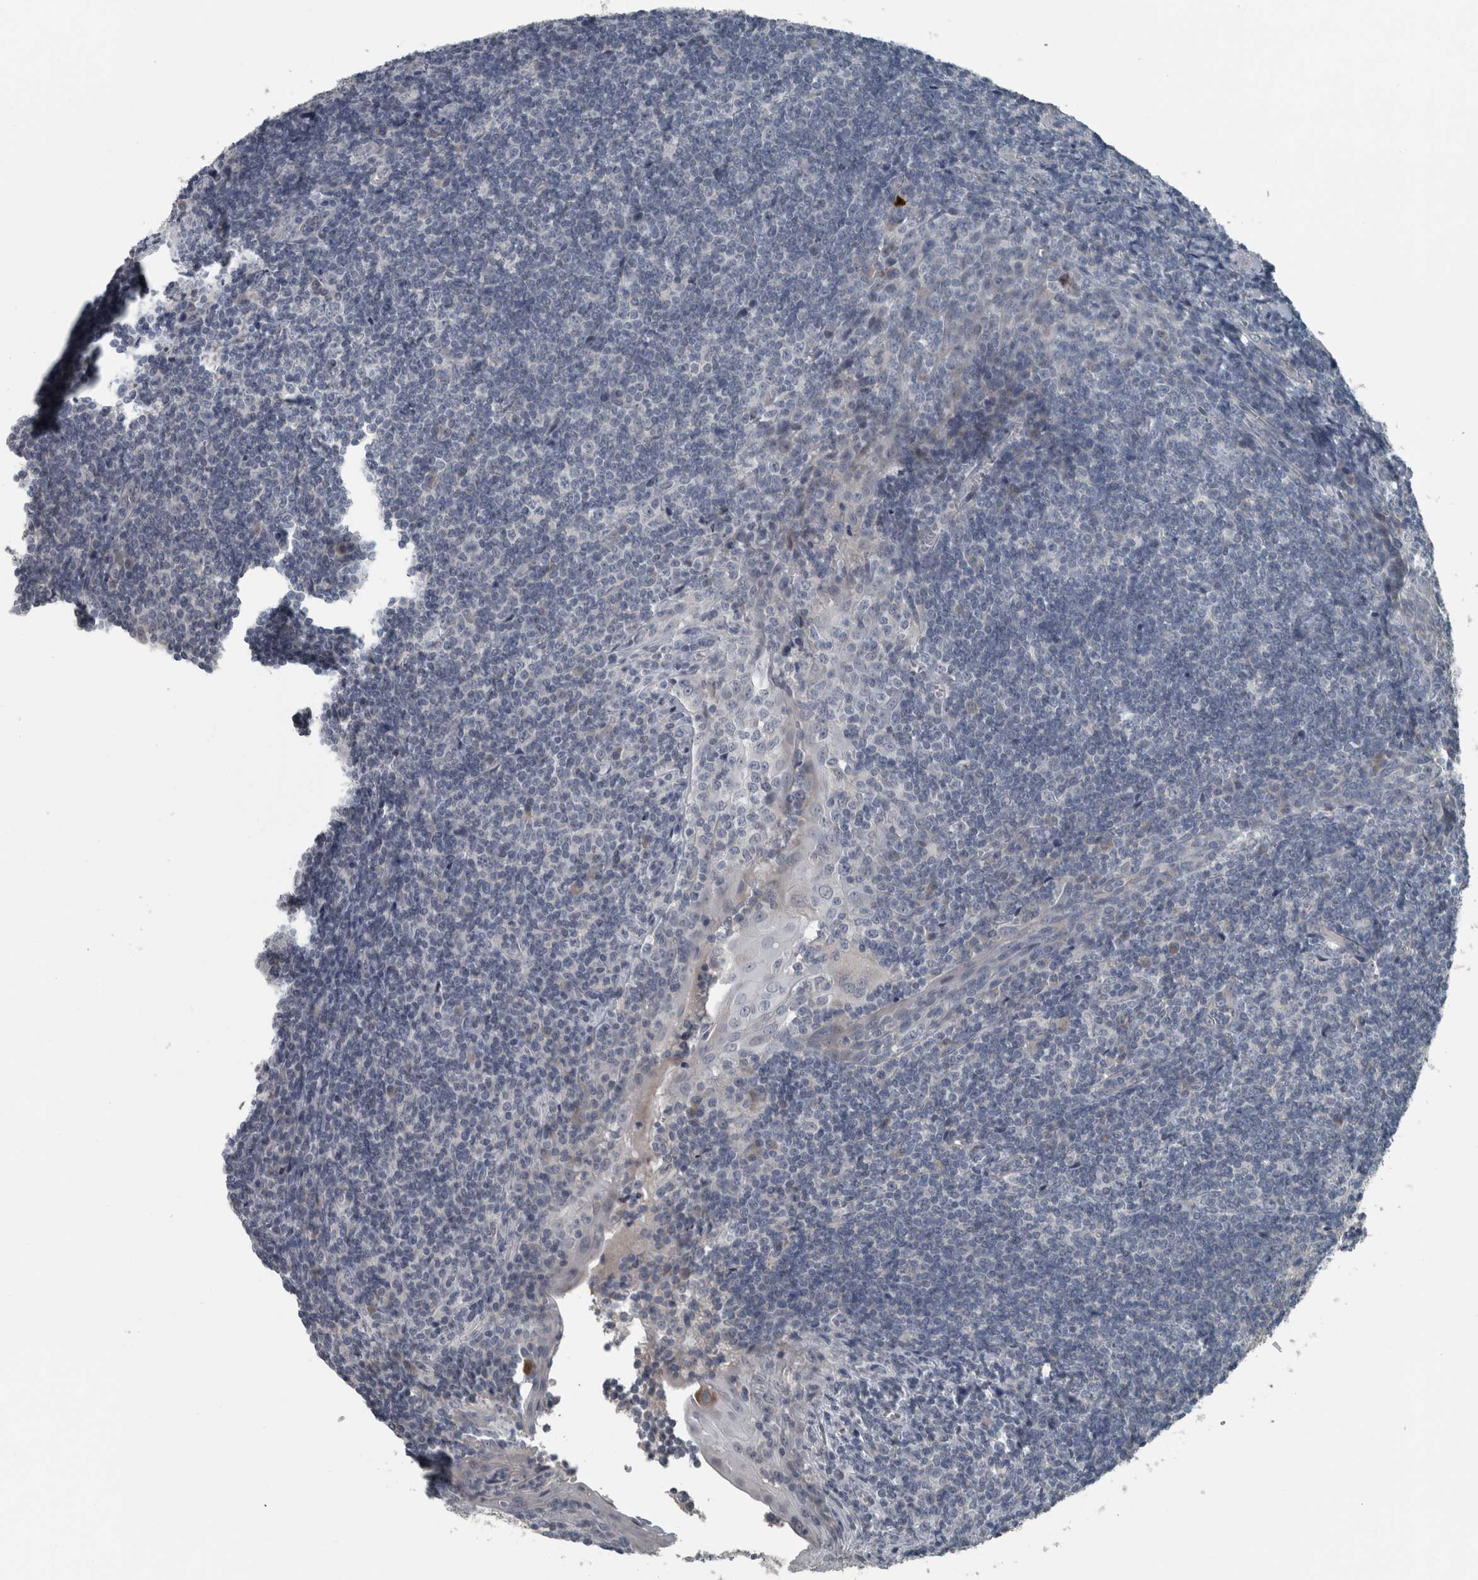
{"staining": {"intensity": "moderate", "quantity": "<25%", "location": "cytoplasmic/membranous"}, "tissue": "tonsil", "cell_type": "Germinal center cells", "image_type": "normal", "snomed": [{"axis": "morphology", "description": "Normal tissue, NOS"}, {"axis": "topography", "description": "Tonsil"}], "caption": "Protein expression analysis of normal tonsil demonstrates moderate cytoplasmic/membranous expression in approximately <25% of germinal center cells. (DAB IHC, brown staining for protein, blue staining for nuclei).", "gene": "KRT20", "patient": {"sex": "male", "age": 37}}